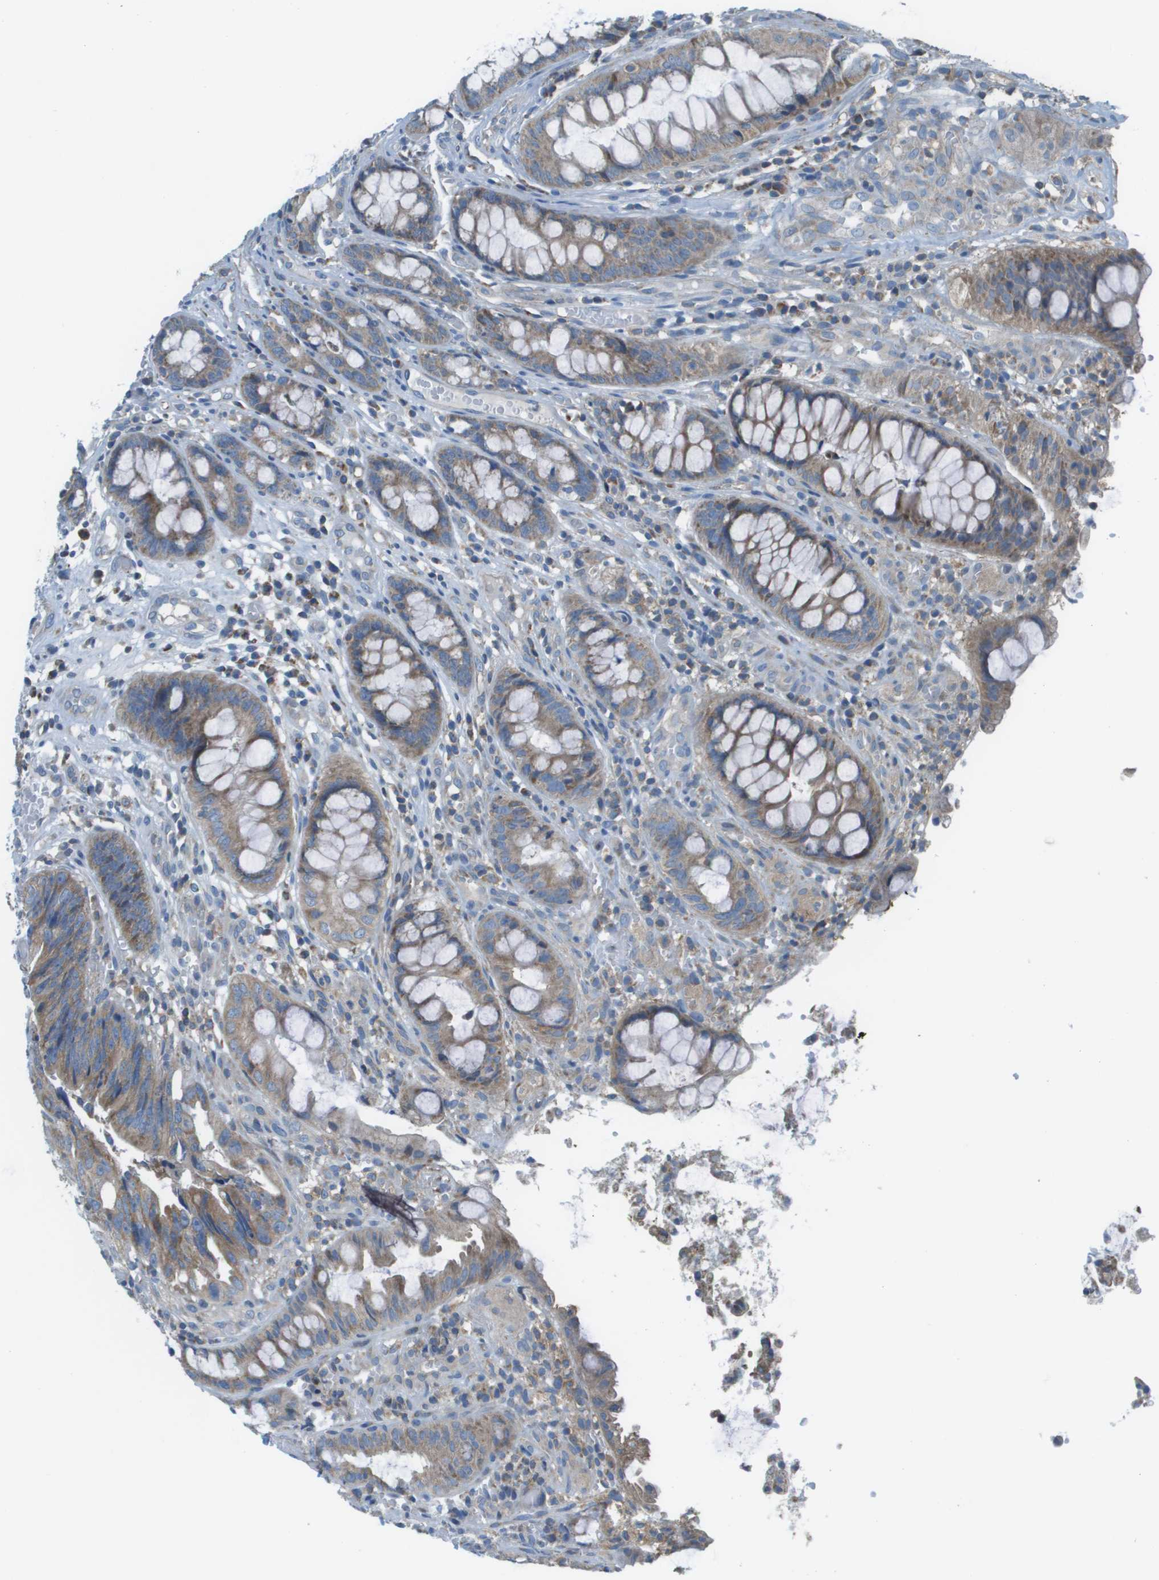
{"staining": {"intensity": "moderate", "quantity": ">75%", "location": "cytoplasmic/membranous"}, "tissue": "colorectal cancer", "cell_type": "Tumor cells", "image_type": "cancer", "snomed": [{"axis": "morphology", "description": "Adenocarcinoma, NOS"}, {"axis": "topography", "description": "Colon"}], "caption": "A micrograph showing moderate cytoplasmic/membranous staining in approximately >75% of tumor cells in colorectal cancer (adenocarcinoma), as visualized by brown immunohistochemical staining.", "gene": "TAOK3", "patient": {"sex": "female", "age": 57}}